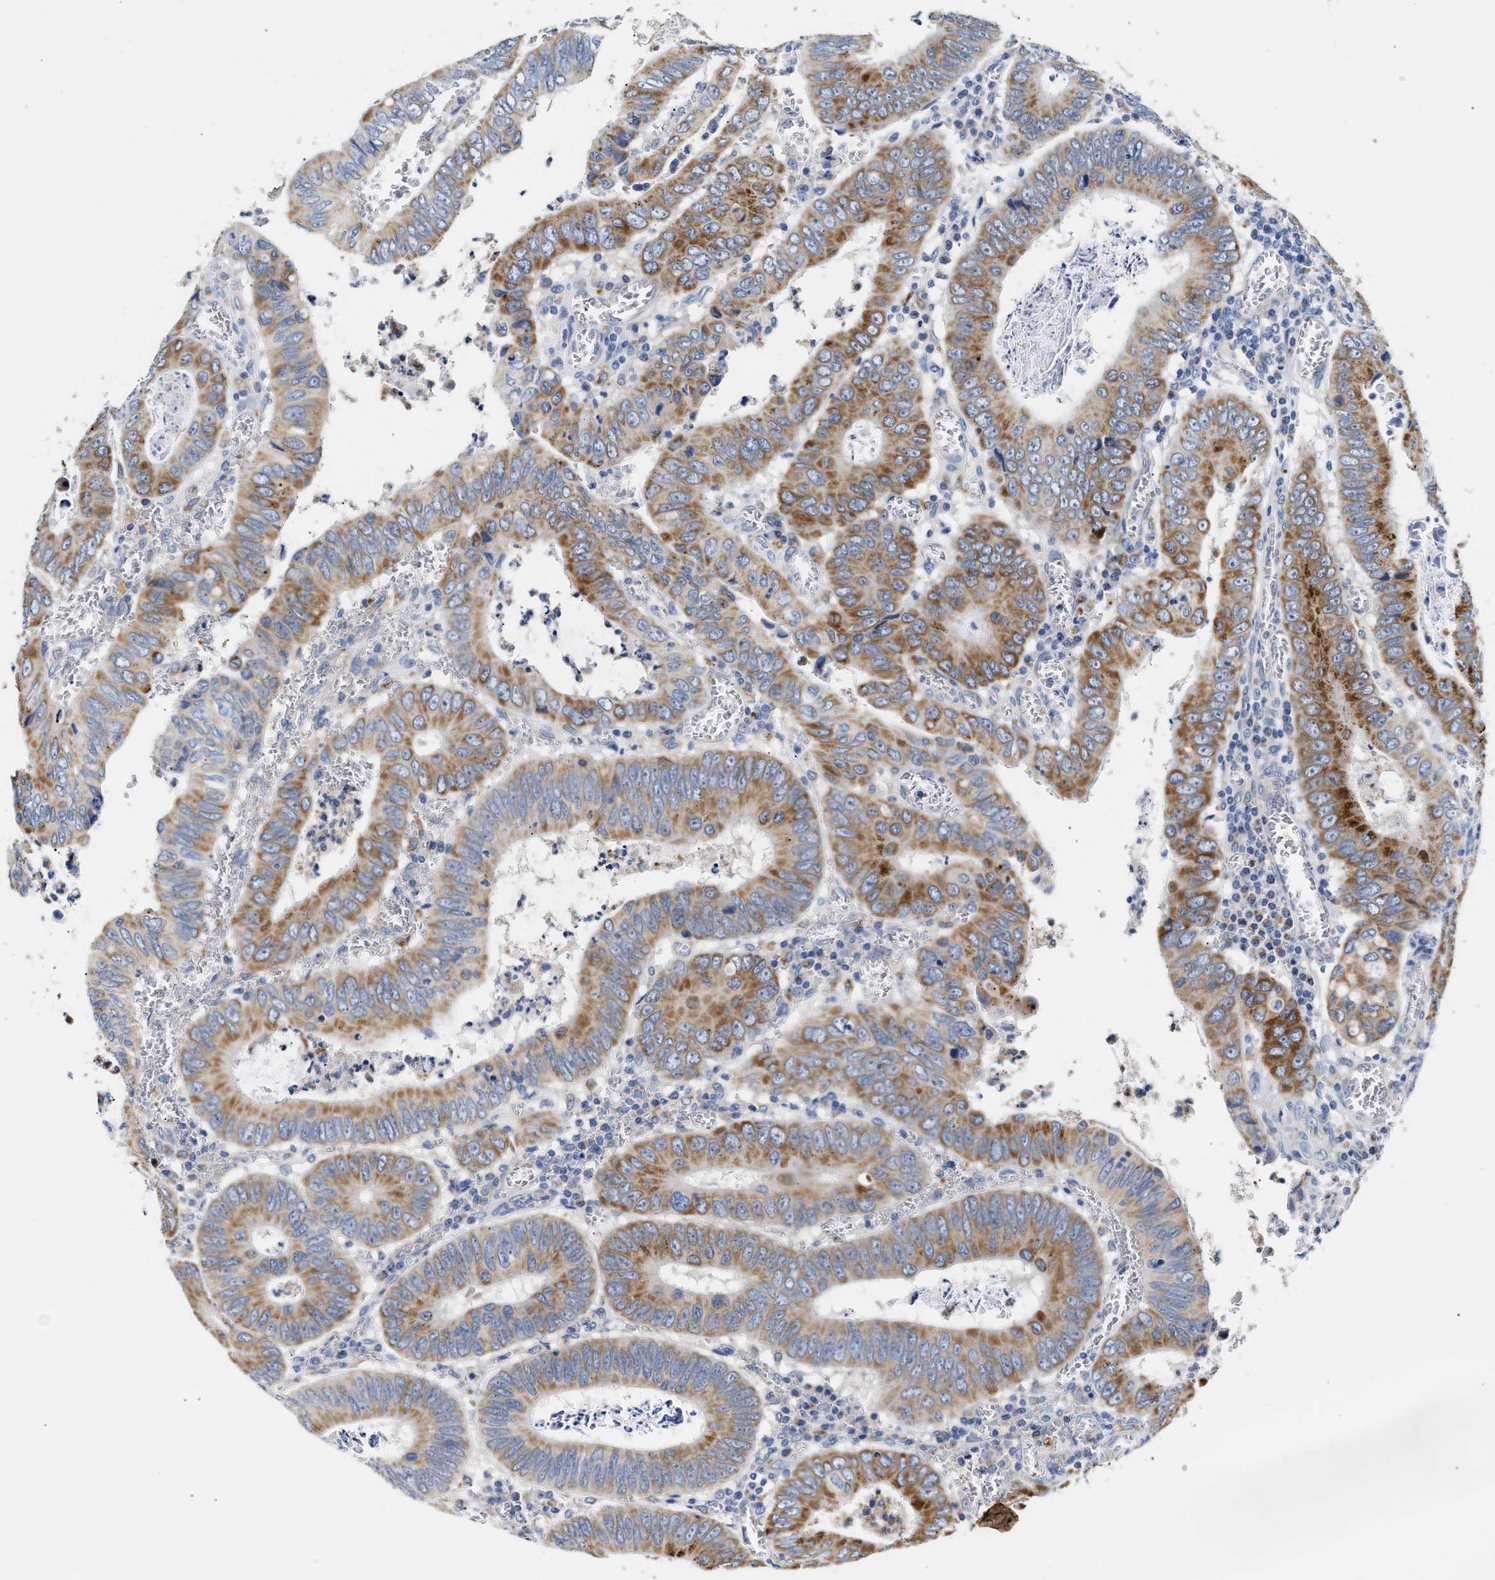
{"staining": {"intensity": "moderate", "quantity": ">75%", "location": "cytoplasmic/membranous"}, "tissue": "colorectal cancer", "cell_type": "Tumor cells", "image_type": "cancer", "snomed": [{"axis": "morphology", "description": "Inflammation, NOS"}, {"axis": "morphology", "description": "Adenocarcinoma, NOS"}, {"axis": "topography", "description": "Colon"}], "caption": "Brown immunohistochemical staining in human adenocarcinoma (colorectal) exhibits moderate cytoplasmic/membranous expression in about >75% of tumor cells. The staining was performed using DAB to visualize the protein expression in brown, while the nuclei were stained in blue with hematoxylin (Magnification: 20x).", "gene": "ACADVL", "patient": {"sex": "male", "age": 72}}